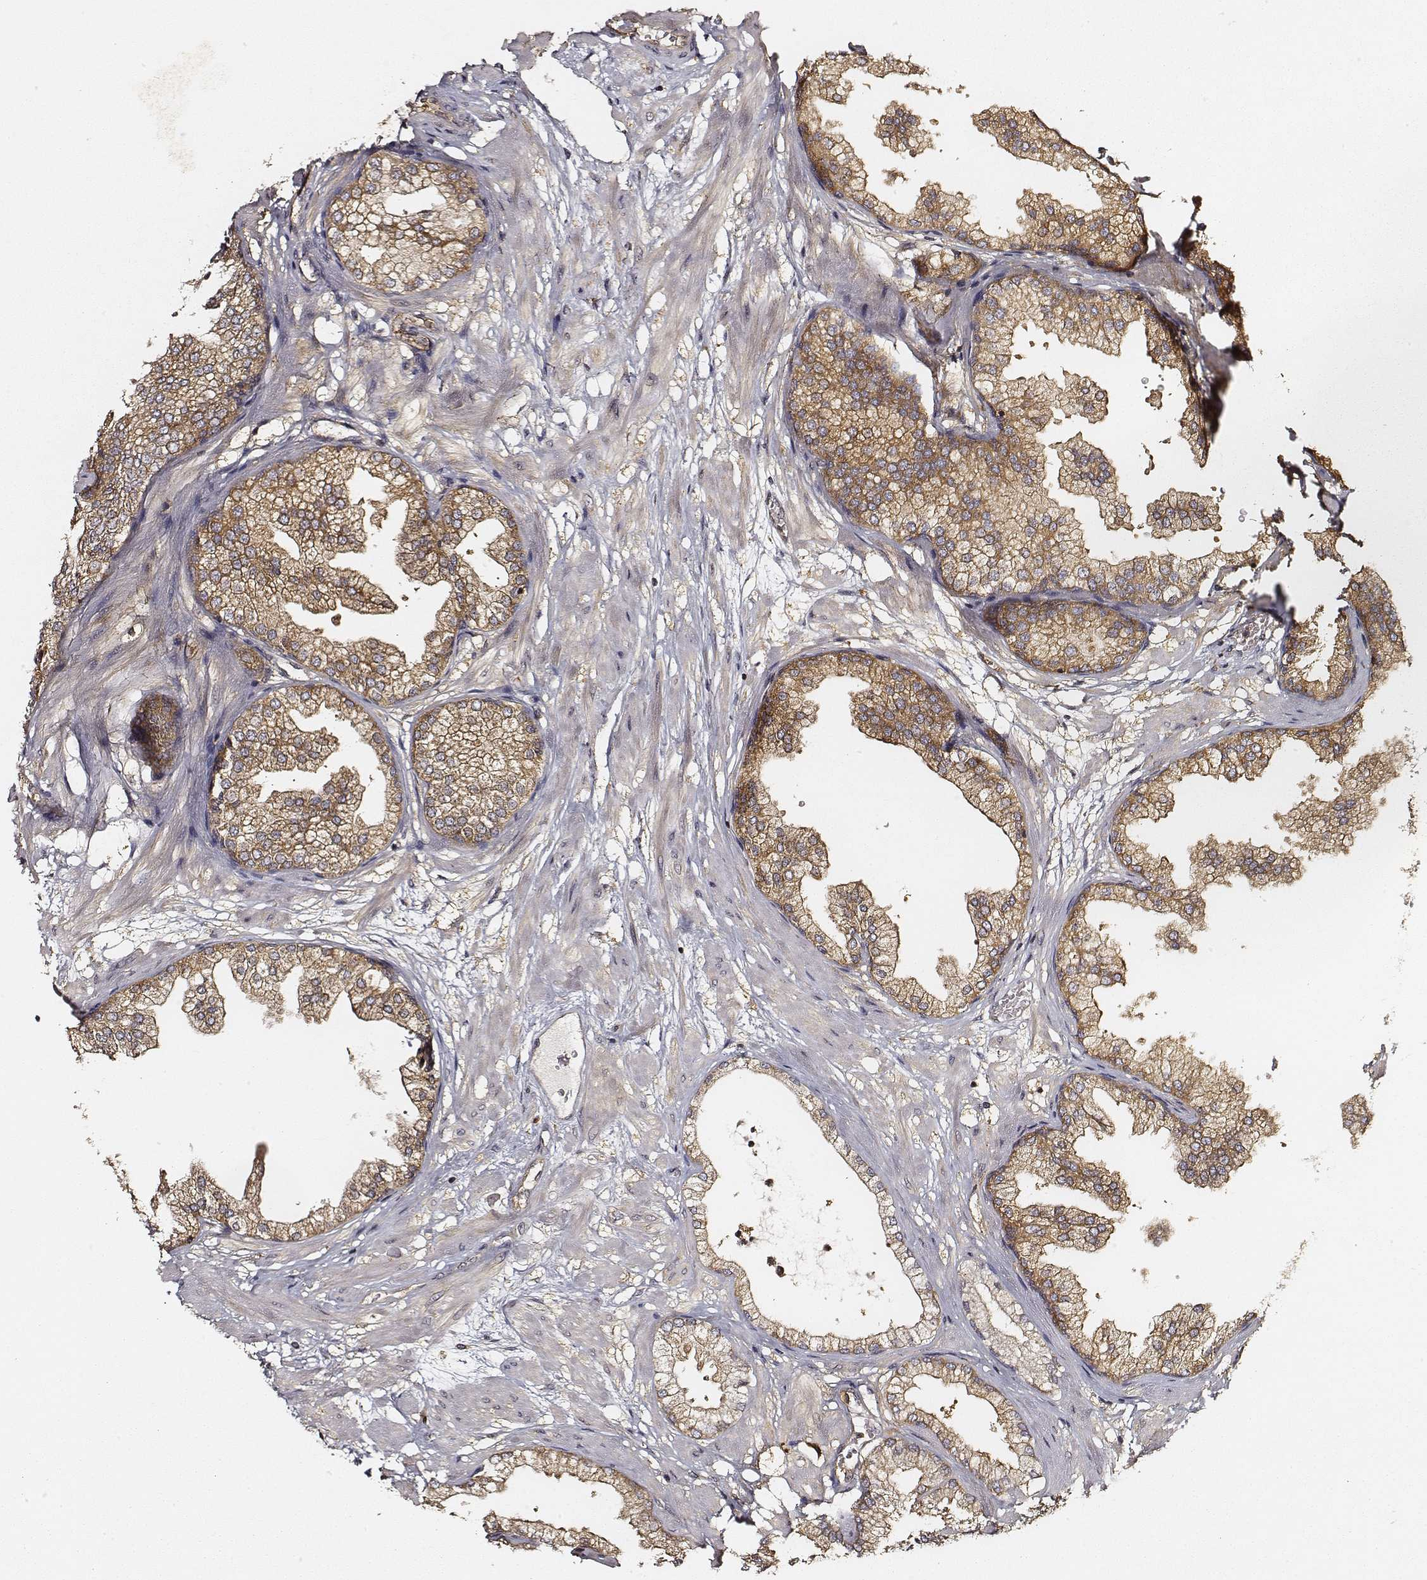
{"staining": {"intensity": "strong", "quantity": ">75%", "location": "cytoplasmic/membranous"}, "tissue": "prostate", "cell_type": "Glandular cells", "image_type": "normal", "snomed": [{"axis": "morphology", "description": "Normal tissue, NOS"}, {"axis": "topography", "description": "Prostate"}], "caption": "Protein expression analysis of benign human prostate reveals strong cytoplasmic/membranous staining in about >75% of glandular cells. Nuclei are stained in blue.", "gene": "CARS1", "patient": {"sex": "male", "age": 37}}